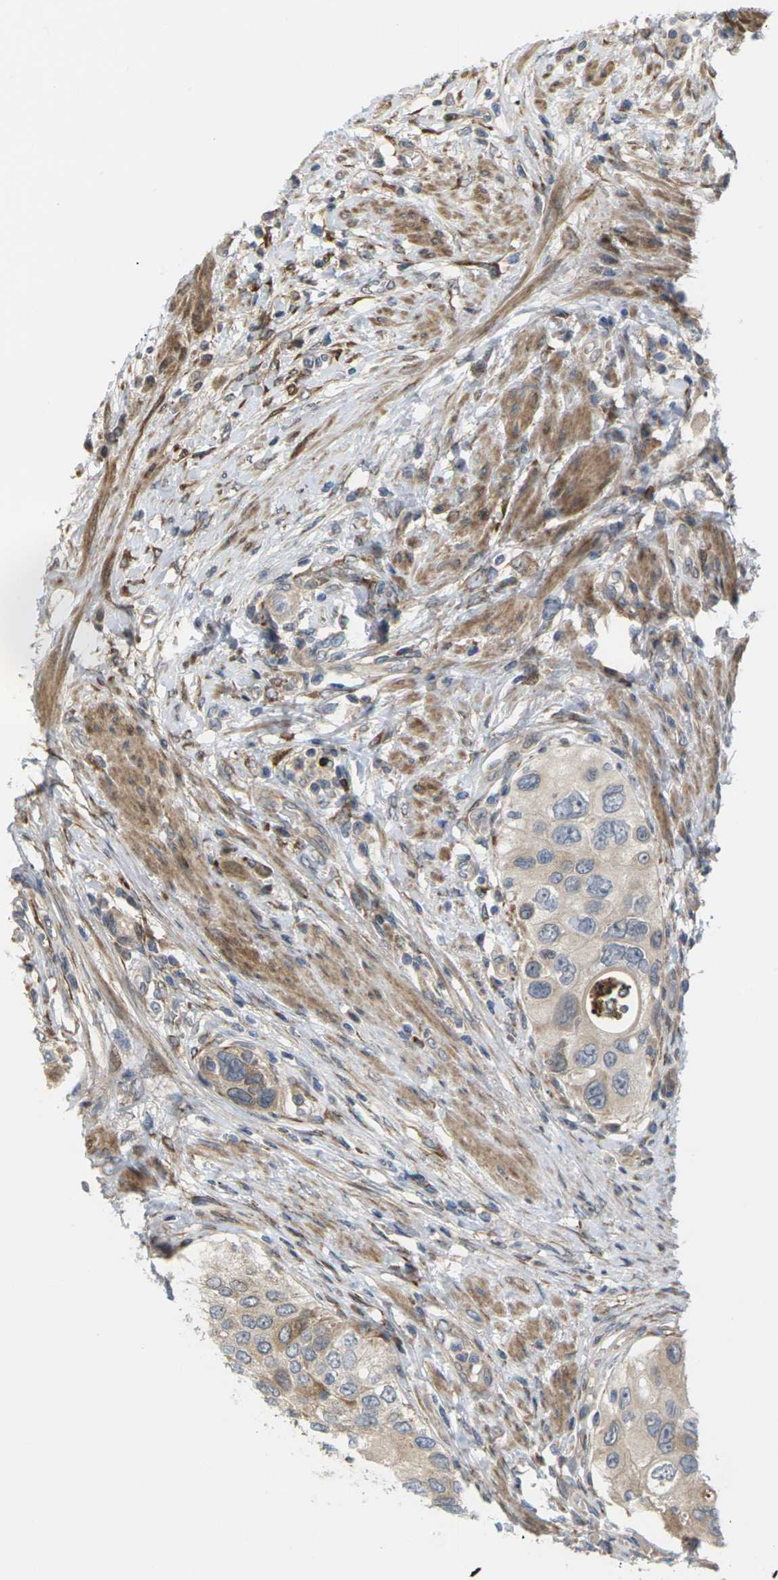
{"staining": {"intensity": "weak", "quantity": ">75%", "location": "cytoplasmic/membranous"}, "tissue": "urothelial cancer", "cell_type": "Tumor cells", "image_type": "cancer", "snomed": [{"axis": "morphology", "description": "Urothelial carcinoma, High grade"}, {"axis": "topography", "description": "Urinary bladder"}], "caption": "Weak cytoplasmic/membranous staining for a protein is identified in about >75% of tumor cells of urothelial cancer using immunohistochemistry (IHC).", "gene": "ROBO1", "patient": {"sex": "female", "age": 56}}